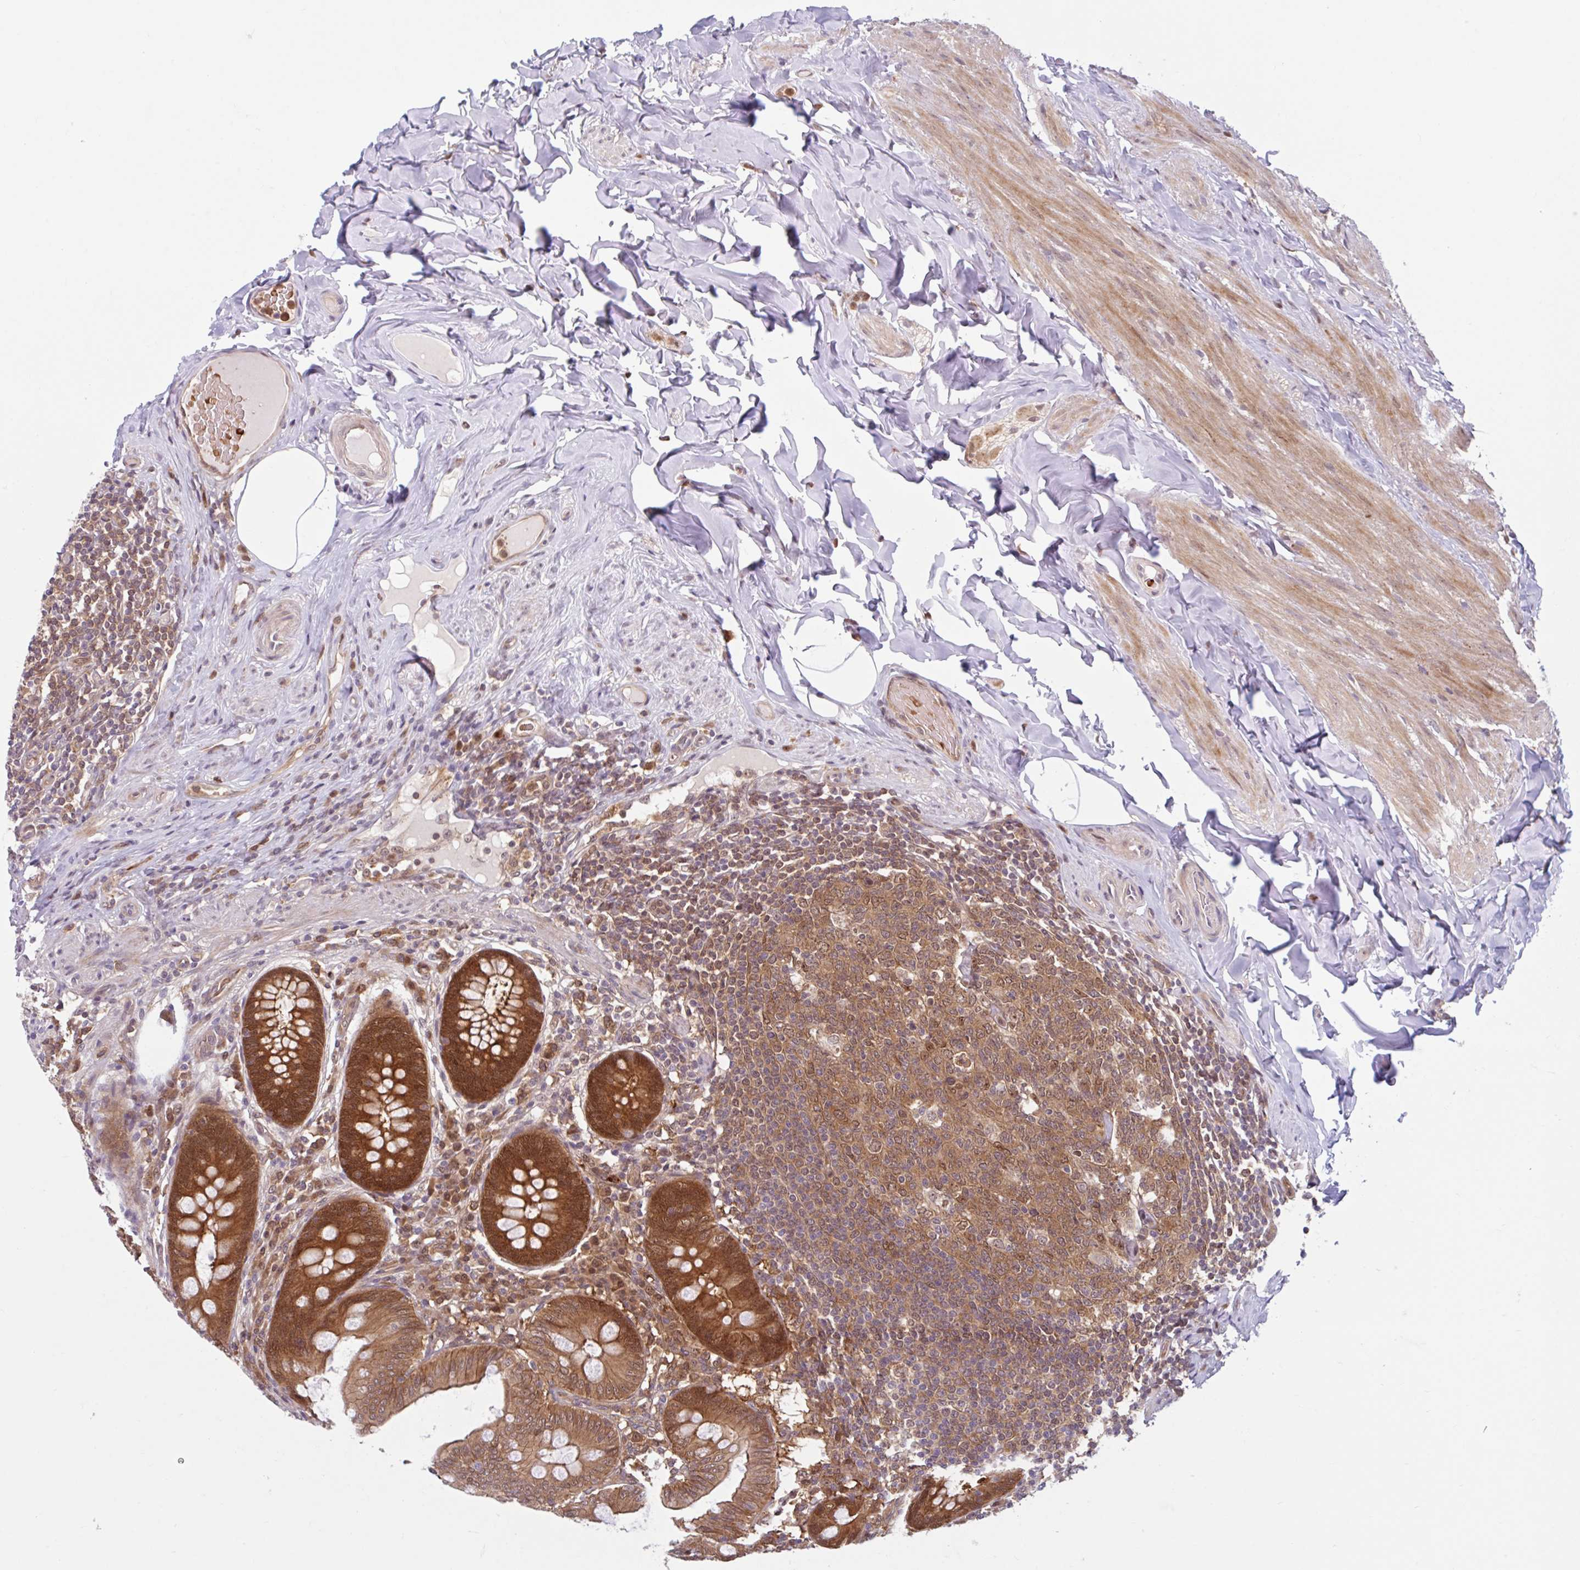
{"staining": {"intensity": "strong", "quantity": ">75%", "location": "cytoplasmic/membranous"}, "tissue": "appendix", "cell_type": "Glandular cells", "image_type": "normal", "snomed": [{"axis": "morphology", "description": "Normal tissue, NOS"}, {"axis": "topography", "description": "Appendix"}], "caption": "Immunohistochemistry histopathology image of normal human appendix stained for a protein (brown), which reveals high levels of strong cytoplasmic/membranous expression in approximately >75% of glandular cells.", "gene": "HMBS", "patient": {"sex": "male", "age": 71}}